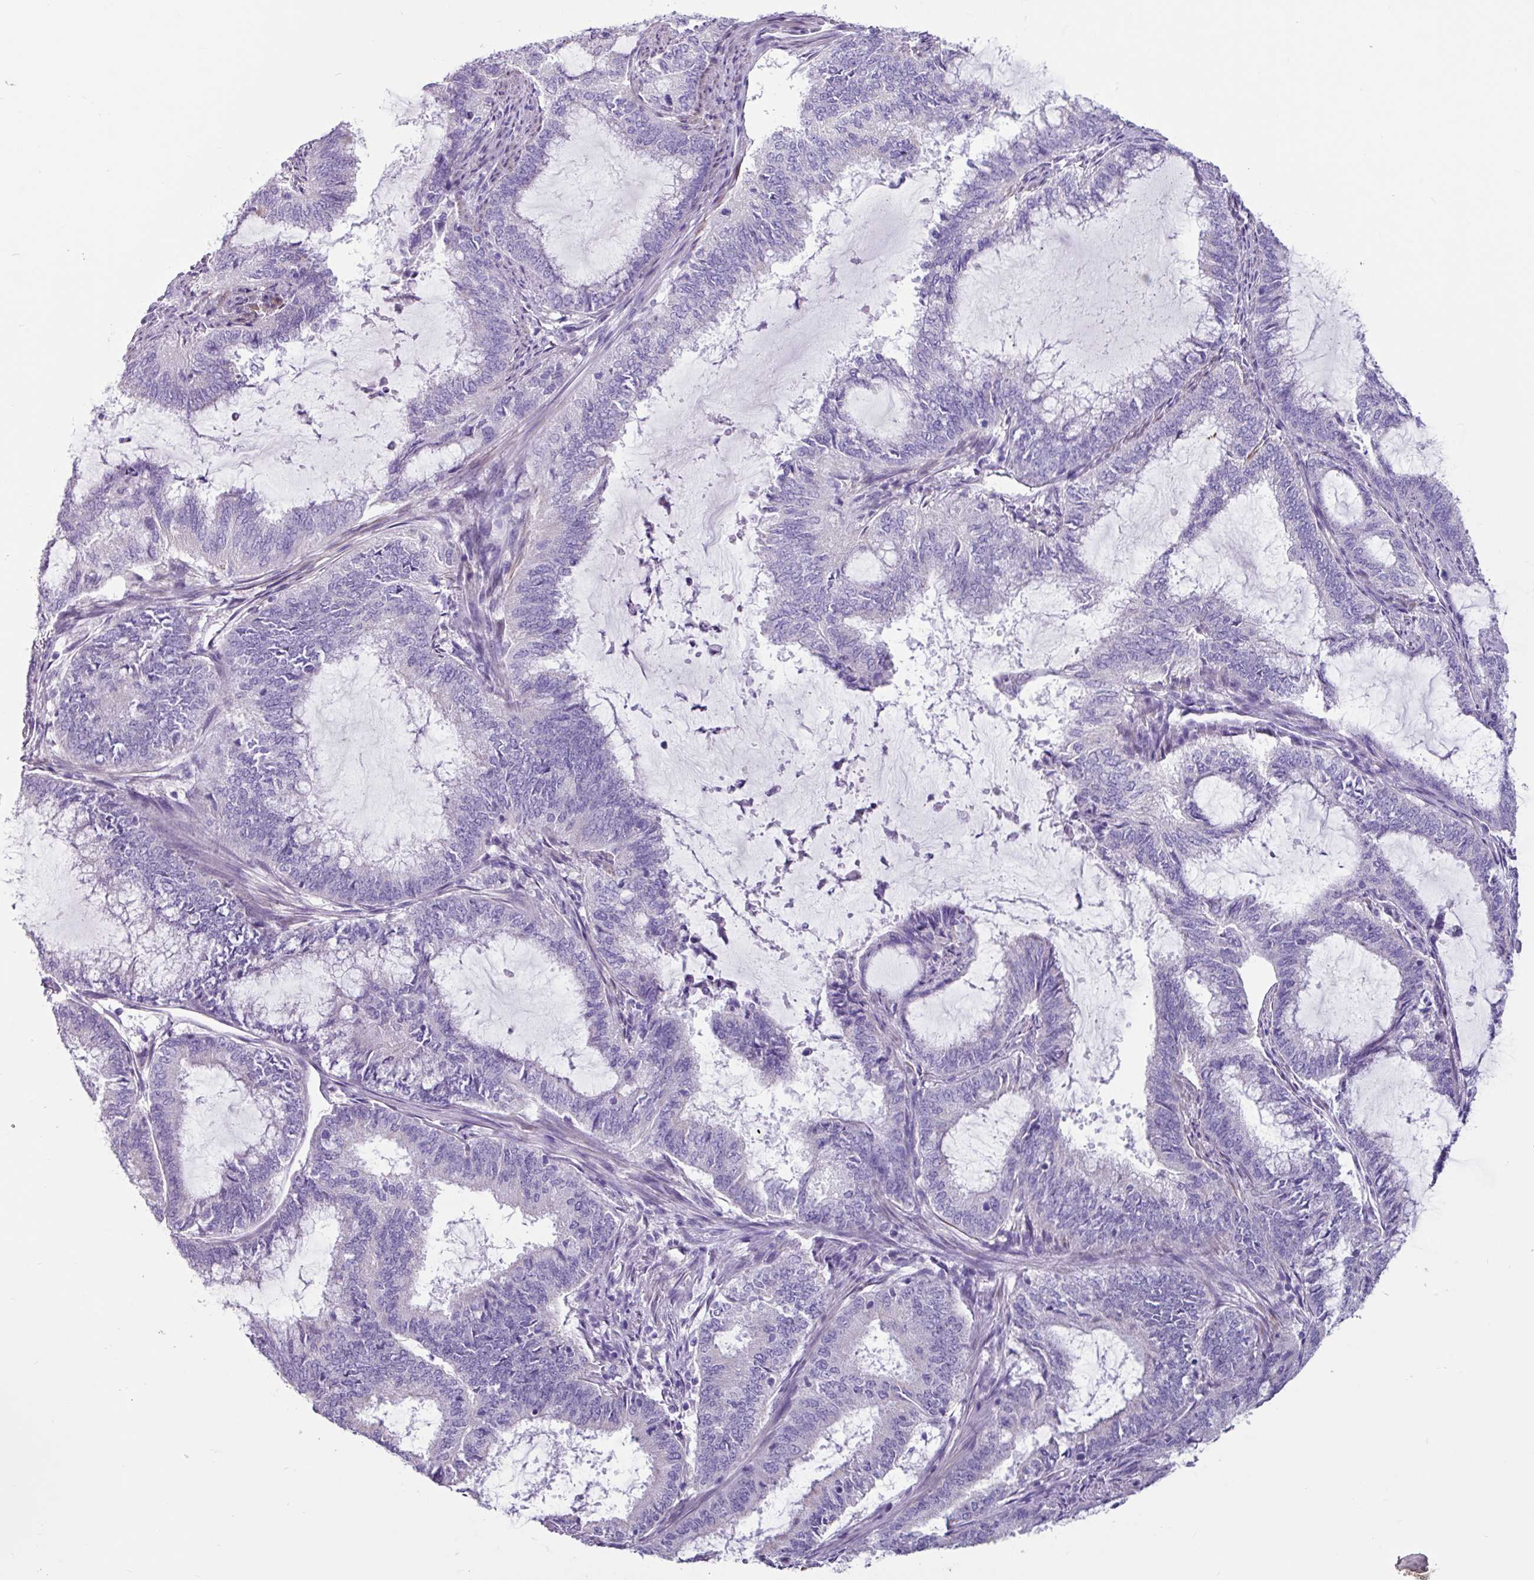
{"staining": {"intensity": "negative", "quantity": "none", "location": "none"}, "tissue": "endometrial cancer", "cell_type": "Tumor cells", "image_type": "cancer", "snomed": [{"axis": "morphology", "description": "Adenocarcinoma, NOS"}, {"axis": "topography", "description": "Endometrium"}], "caption": "The histopathology image shows no significant staining in tumor cells of endometrial adenocarcinoma.", "gene": "OTX1", "patient": {"sex": "female", "age": 51}}